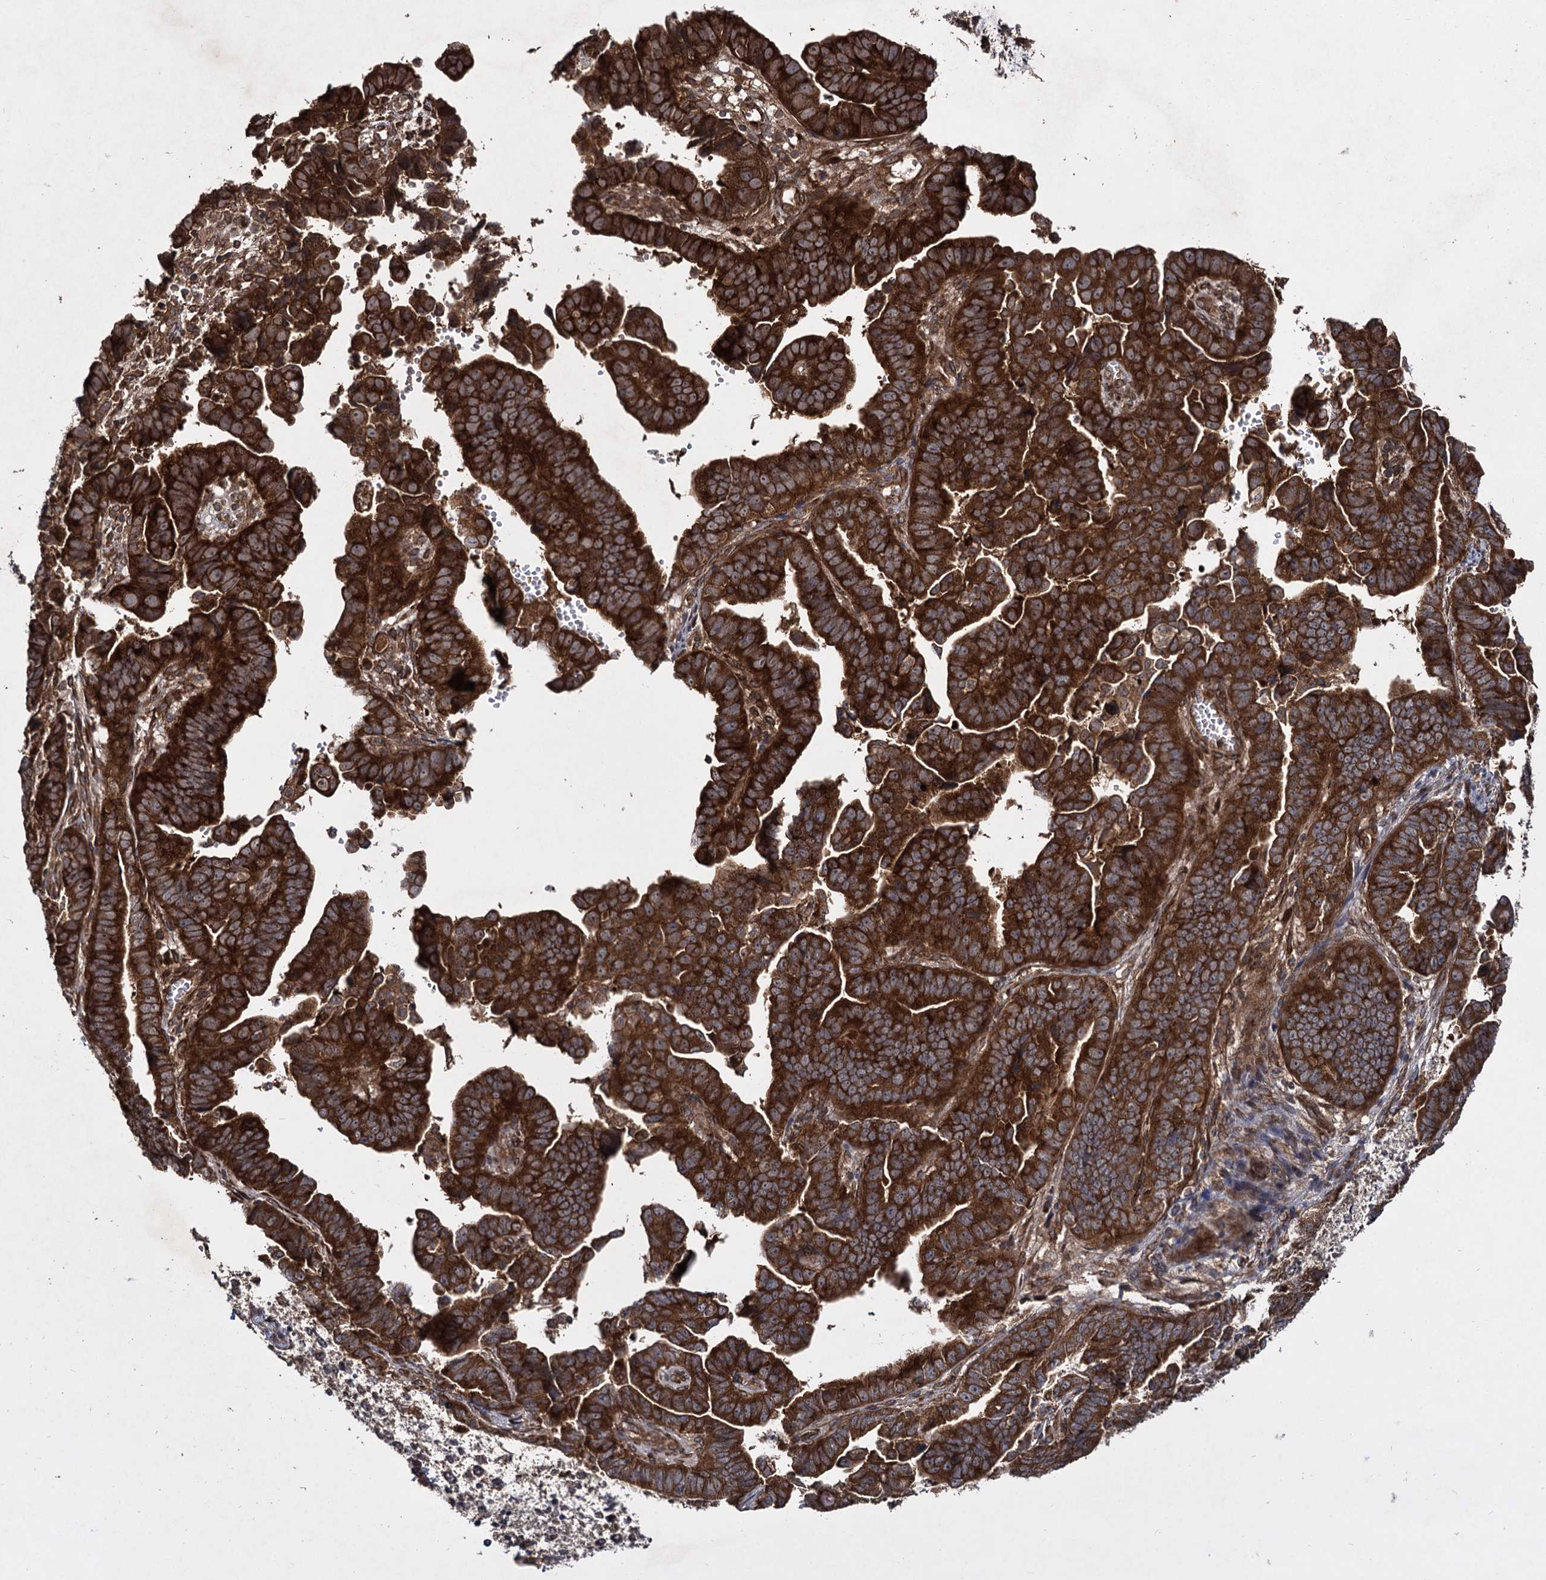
{"staining": {"intensity": "strong", "quantity": ">75%", "location": "cytoplasmic/membranous"}, "tissue": "endometrial cancer", "cell_type": "Tumor cells", "image_type": "cancer", "snomed": [{"axis": "morphology", "description": "Adenocarcinoma, NOS"}, {"axis": "topography", "description": "Endometrium"}], "caption": "Protein expression analysis of human endometrial cancer (adenocarcinoma) reveals strong cytoplasmic/membranous expression in about >75% of tumor cells.", "gene": "DCP1B", "patient": {"sex": "female", "age": 75}}